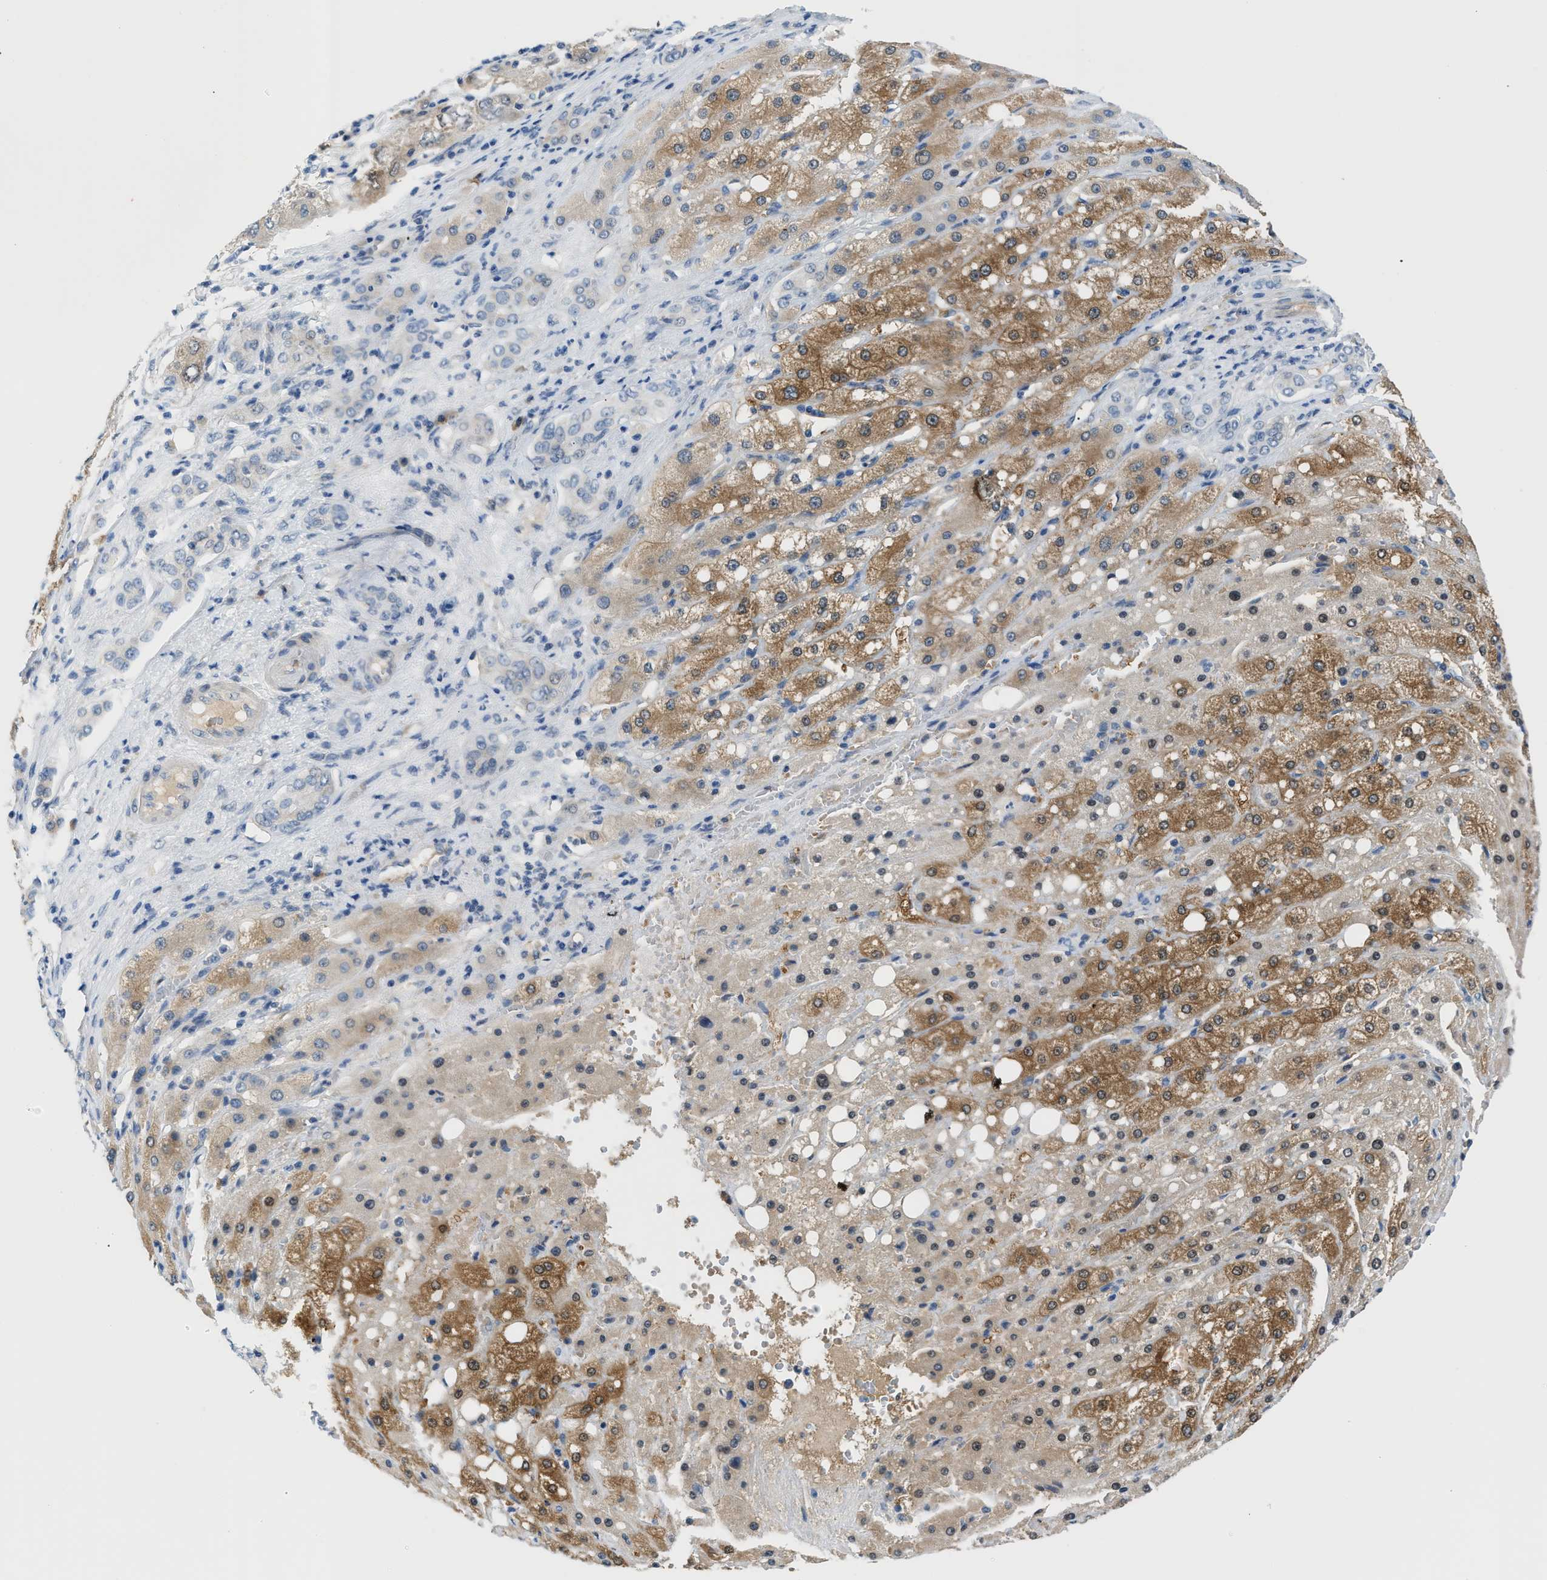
{"staining": {"intensity": "moderate", "quantity": "25%-75%", "location": "cytoplasmic/membranous,nuclear"}, "tissue": "liver cancer", "cell_type": "Tumor cells", "image_type": "cancer", "snomed": [{"axis": "morphology", "description": "Carcinoma, Hepatocellular, NOS"}, {"axis": "topography", "description": "Liver"}], "caption": "Hepatocellular carcinoma (liver) stained for a protein (brown) exhibits moderate cytoplasmic/membranous and nuclear positive positivity in about 25%-75% of tumor cells.", "gene": "PSAT1", "patient": {"sex": "male", "age": 80}}